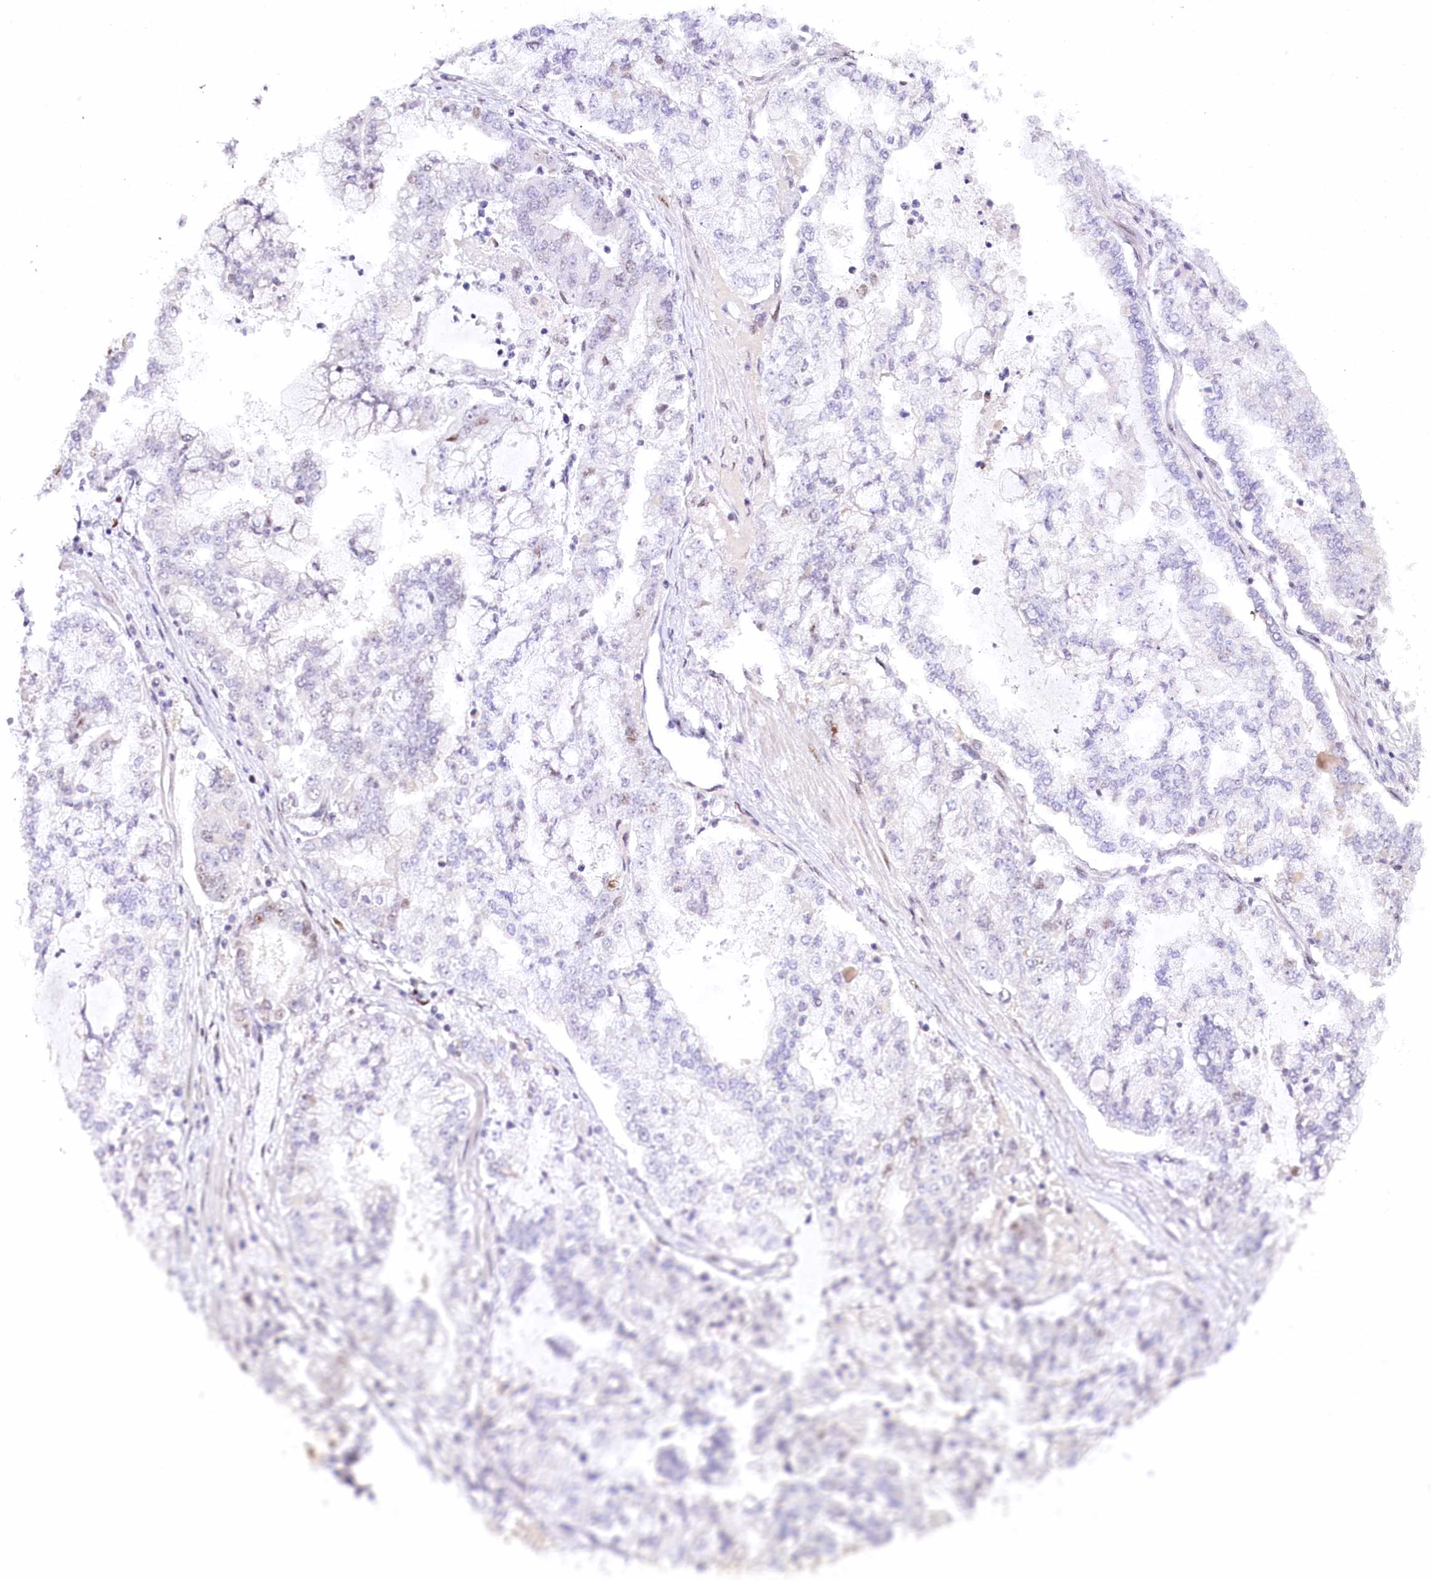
{"staining": {"intensity": "moderate", "quantity": "<25%", "location": "nuclear"}, "tissue": "stomach cancer", "cell_type": "Tumor cells", "image_type": "cancer", "snomed": [{"axis": "morphology", "description": "Adenocarcinoma, NOS"}, {"axis": "topography", "description": "Stomach"}], "caption": "Human stomach cancer stained with a brown dye exhibits moderate nuclear positive staining in approximately <25% of tumor cells.", "gene": "TP53", "patient": {"sex": "male", "age": 76}}